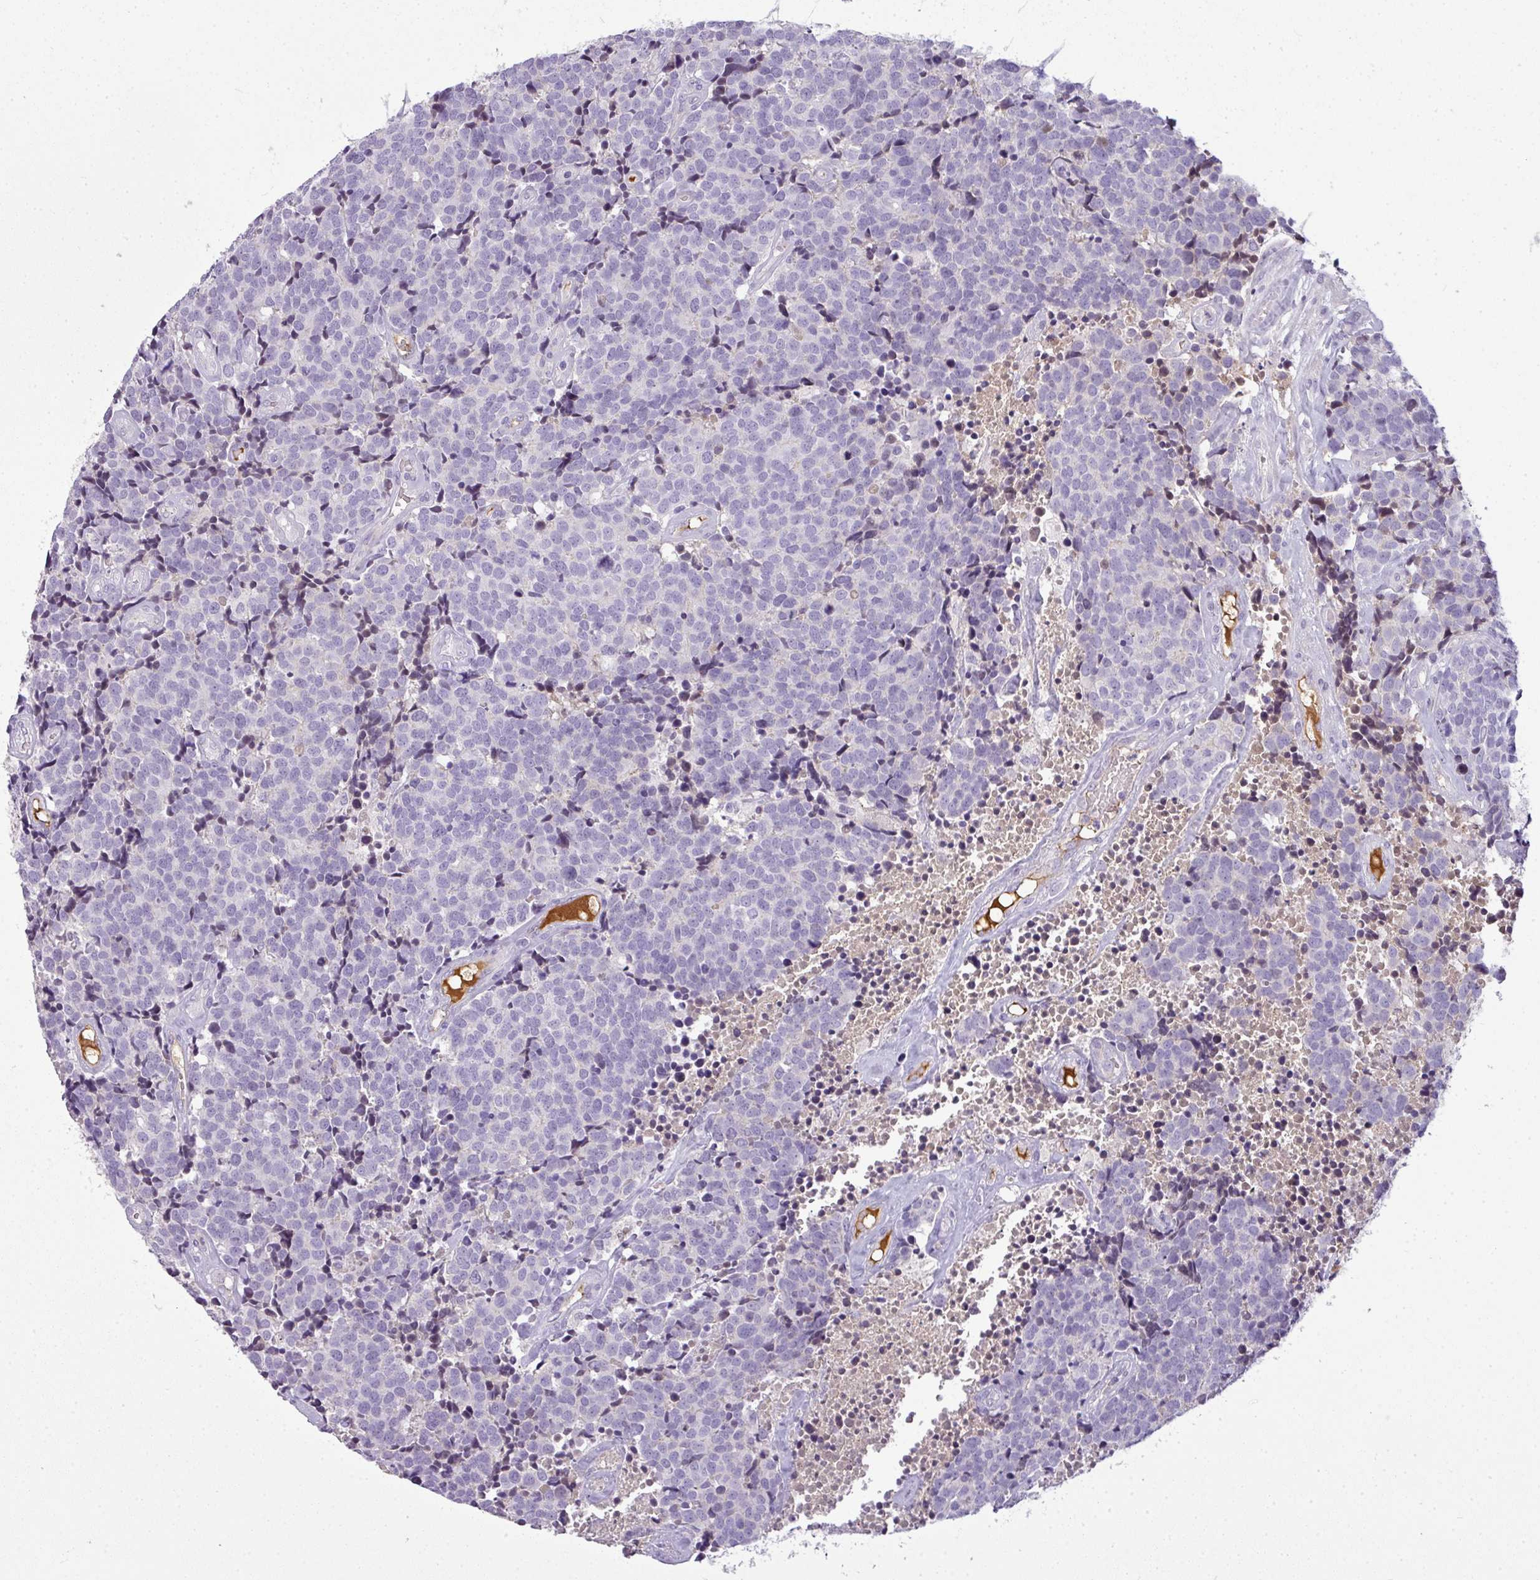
{"staining": {"intensity": "negative", "quantity": "none", "location": "none"}, "tissue": "carcinoid", "cell_type": "Tumor cells", "image_type": "cancer", "snomed": [{"axis": "morphology", "description": "Carcinoid, malignant, NOS"}, {"axis": "topography", "description": "Skin"}], "caption": "Human carcinoid stained for a protein using IHC exhibits no expression in tumor cells.", "gene": "C4B", "patient": {"sex": "female", "age": 79}}